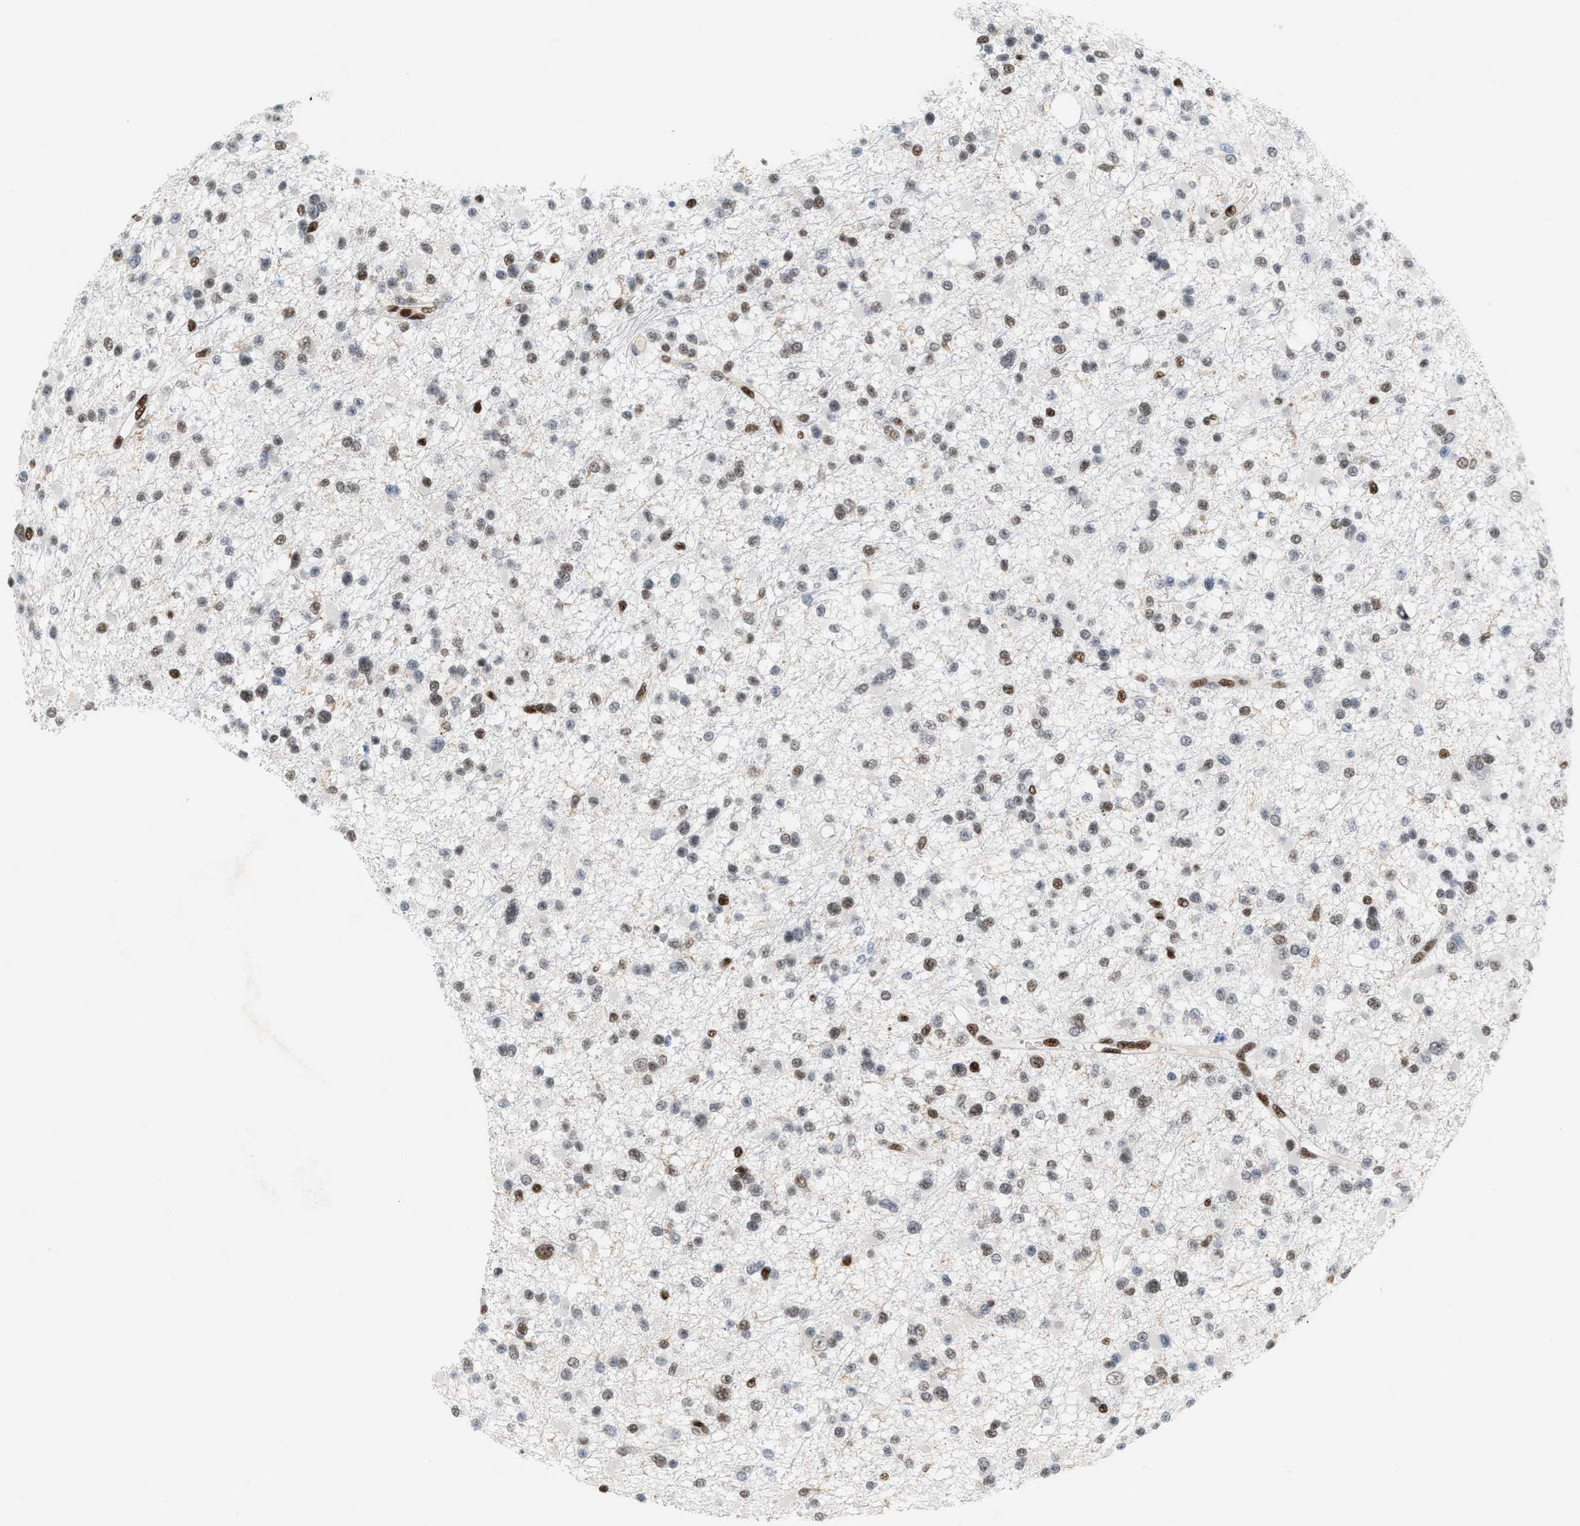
{"staining": {"intensity": "weak", "quantity": ">75%", "location": "nuclear"}, "tissue": "glioma", "cell_type": "Tumor cells", "image_type": "cancer", "snomed": [{"axis": "morphology", "description": "Glioma, malignant, Low grade"}, {"axis": "topography", "description": "Brain"}], "caption": "IHC (DAB) staining of malignant glioma (low-grade) demonstrates weak nuclear protein positivity in approximately >75% of tumor cells.", "gene": "RNASEK-C17orf49", "patient": {"sex": "female", "age": 22}}